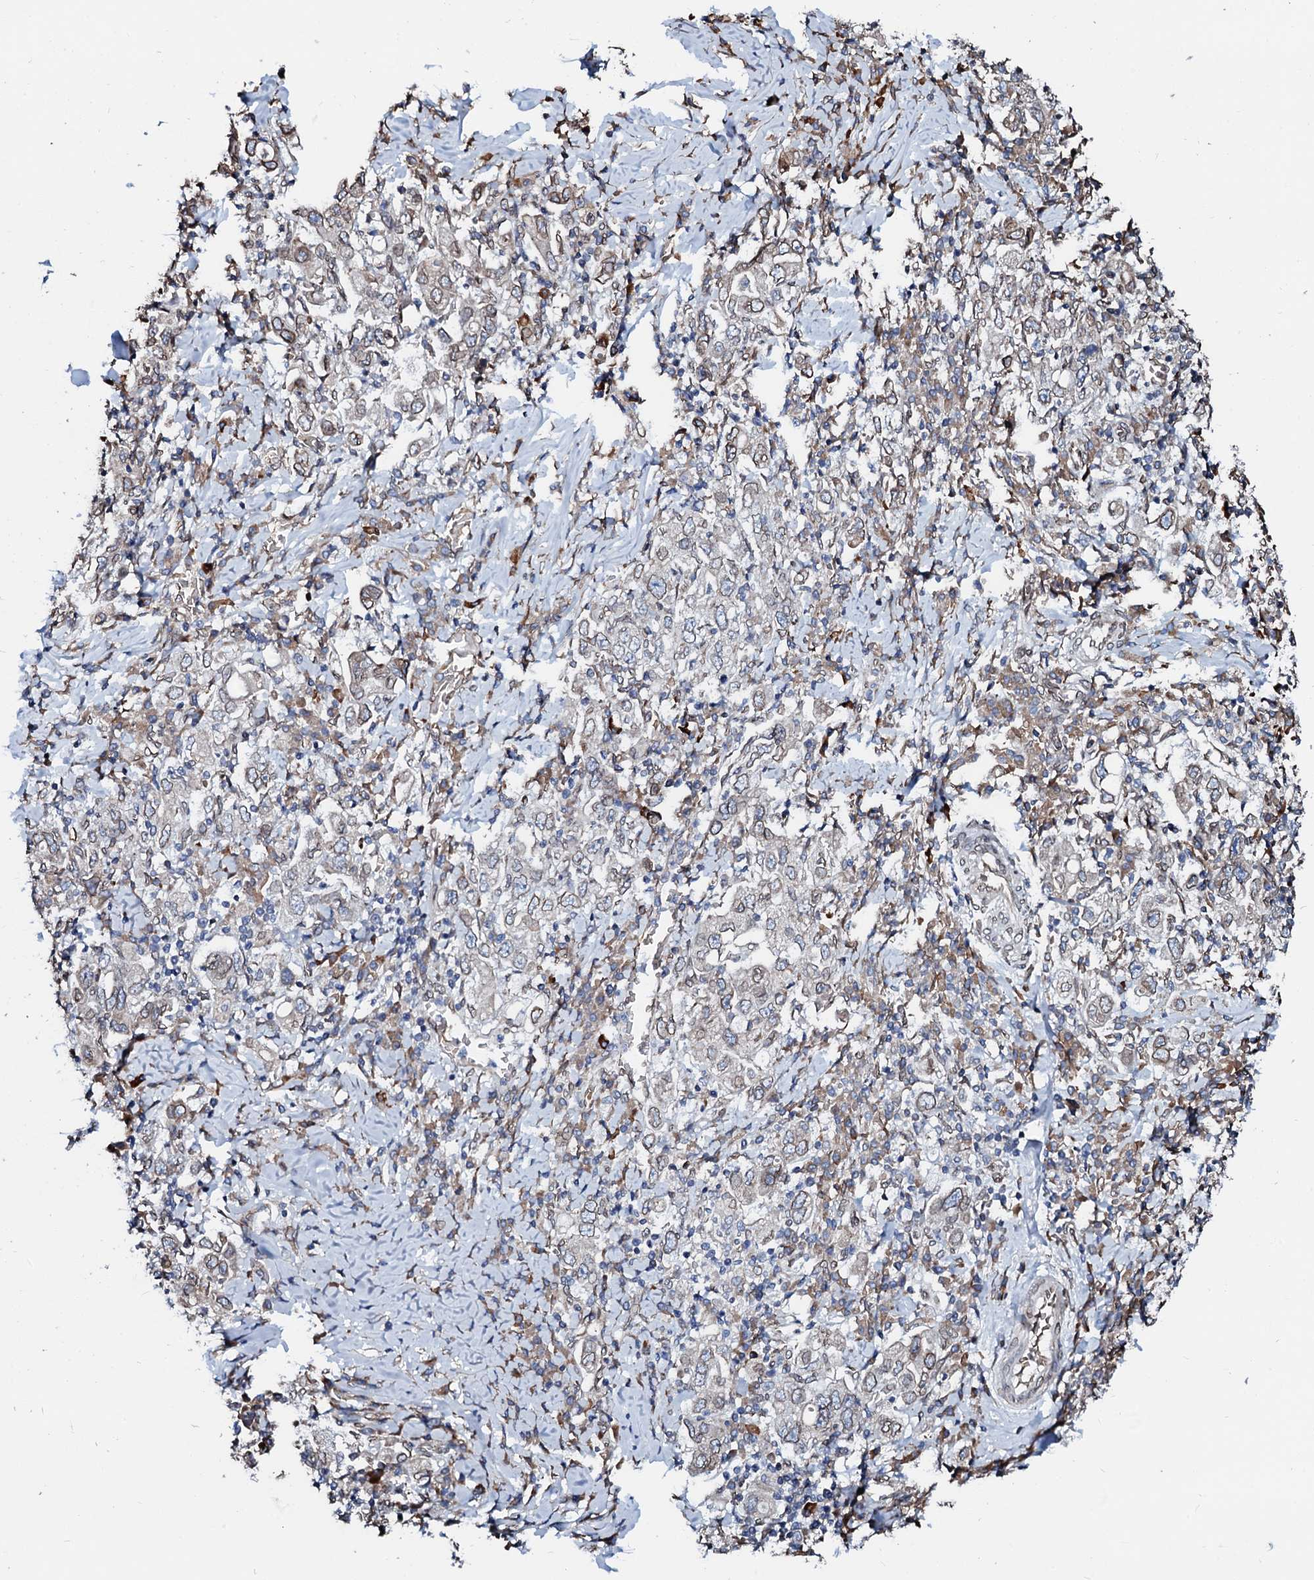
{"staining": {"intensity": "moderate", "quantity": "<25%", "location": "cytoplasmic/membranous,nuclear"}, "tissue": "stomach cancer", "cell_type": "Tumor cells", "image_type": "cancer", "snomed": [{"axis": "morphology", "description": "Adenocarcinoma, NOS"}, {"axis": "topography", "description": "Stomach, upper"}], "caption": "Tumor cells demonstrate low levels of moderate cytoplasmic/membranous and nuclear staining in approximately <25% of cells in stomach cancer (adenocarcinoma).", "gene": "NRP2", "patient": {"sex": "male", "age": 62}}